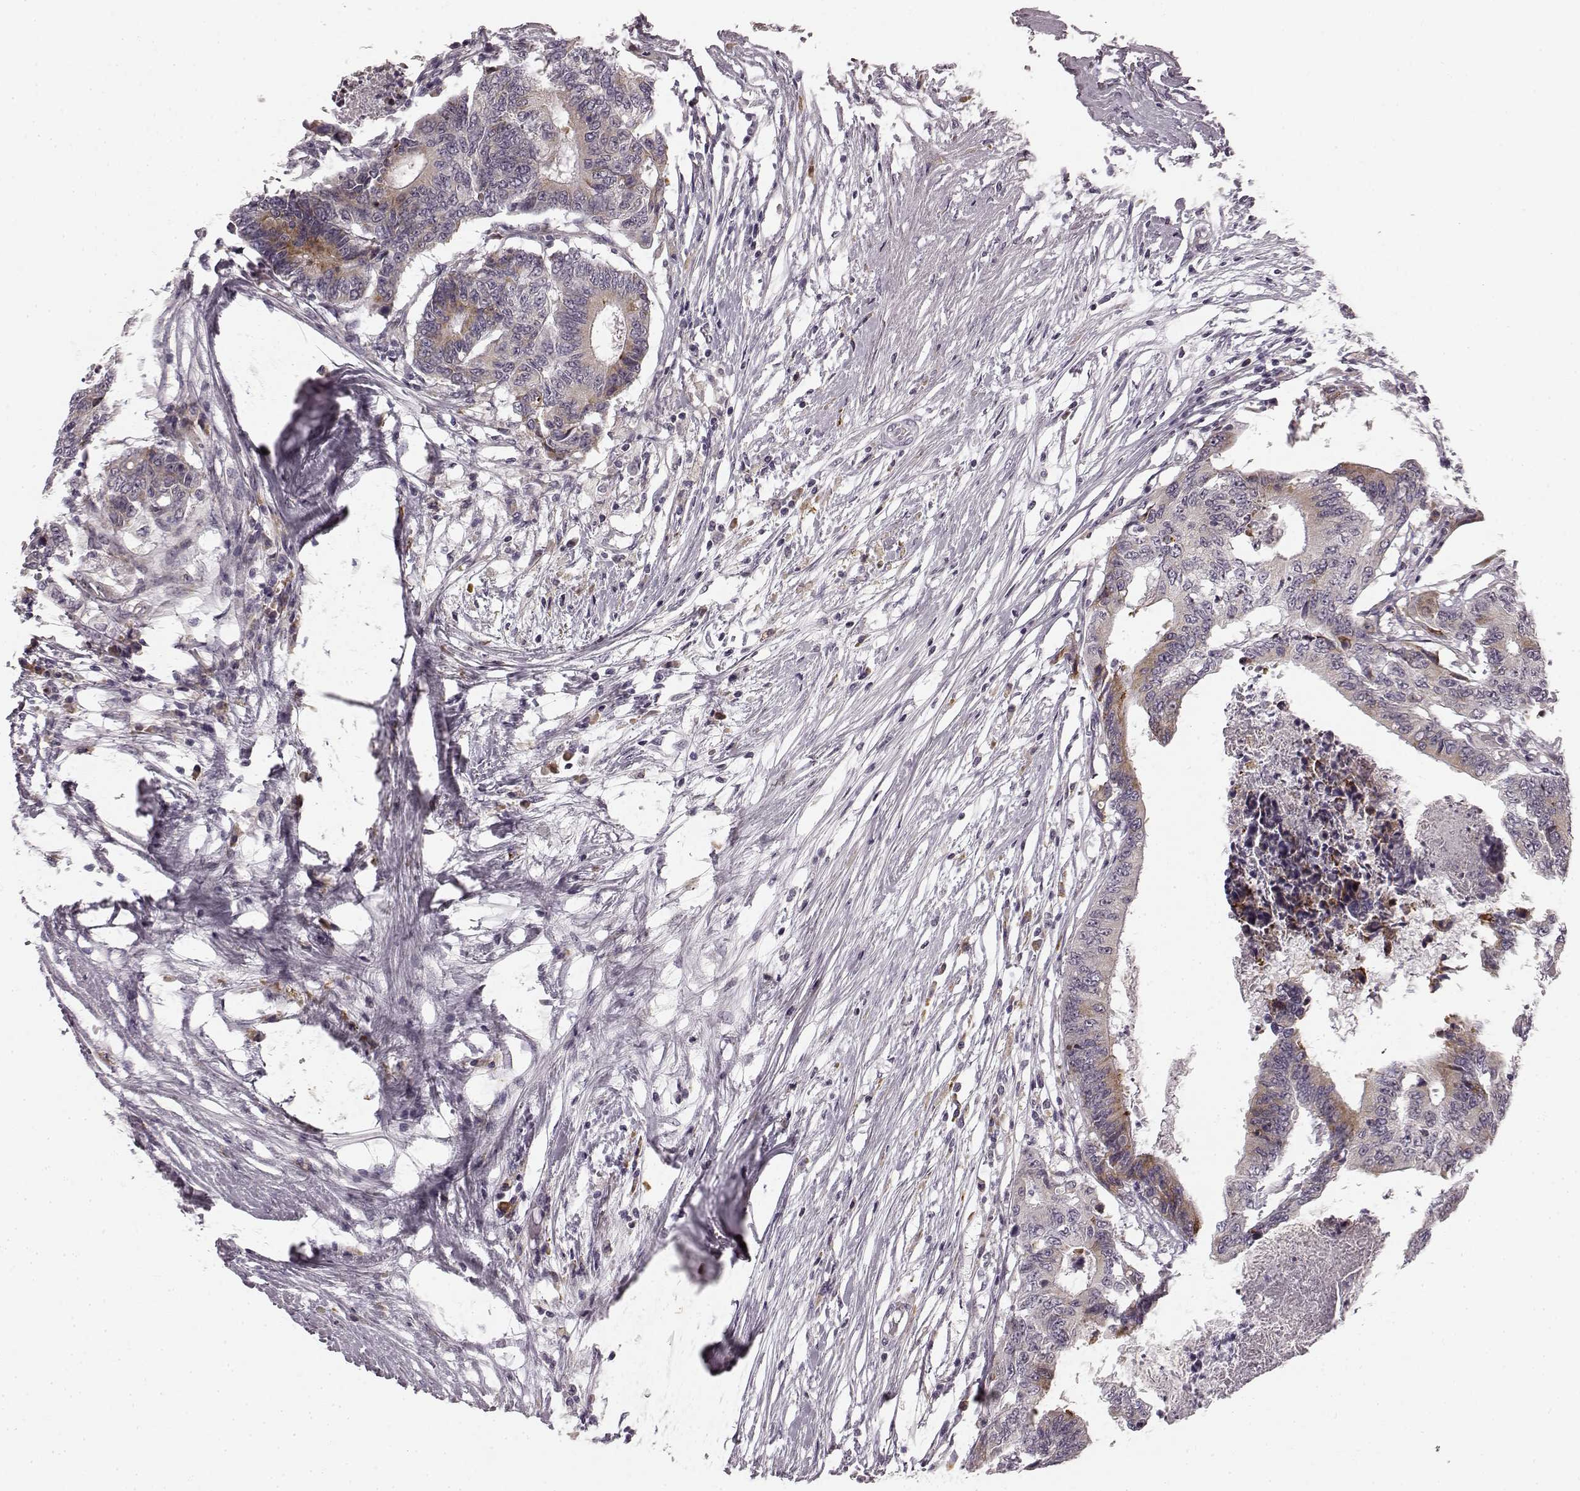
{"staining": {"intensity": "moderate", "quantity": "<25%", "location": "cytoplasmic/membranous"}, "tissue": "colorectal cancer", "cell_type": "Tumor cells", "image_type": "cancer", "snomed": [{"axis": "morphology", "description": "Adenocarcinoma, NOS"}, {"axis": "topography", "description": "Colon"}], "caption": "Immunohistochemical staining of human colorectal adenocarcinoma demonstrates low levels of moderate cytoplasmic/membranous expression in about <25% of tumor cells.", "gene": "FAM234B", "patient": {"sex": "female", "age": 48}}